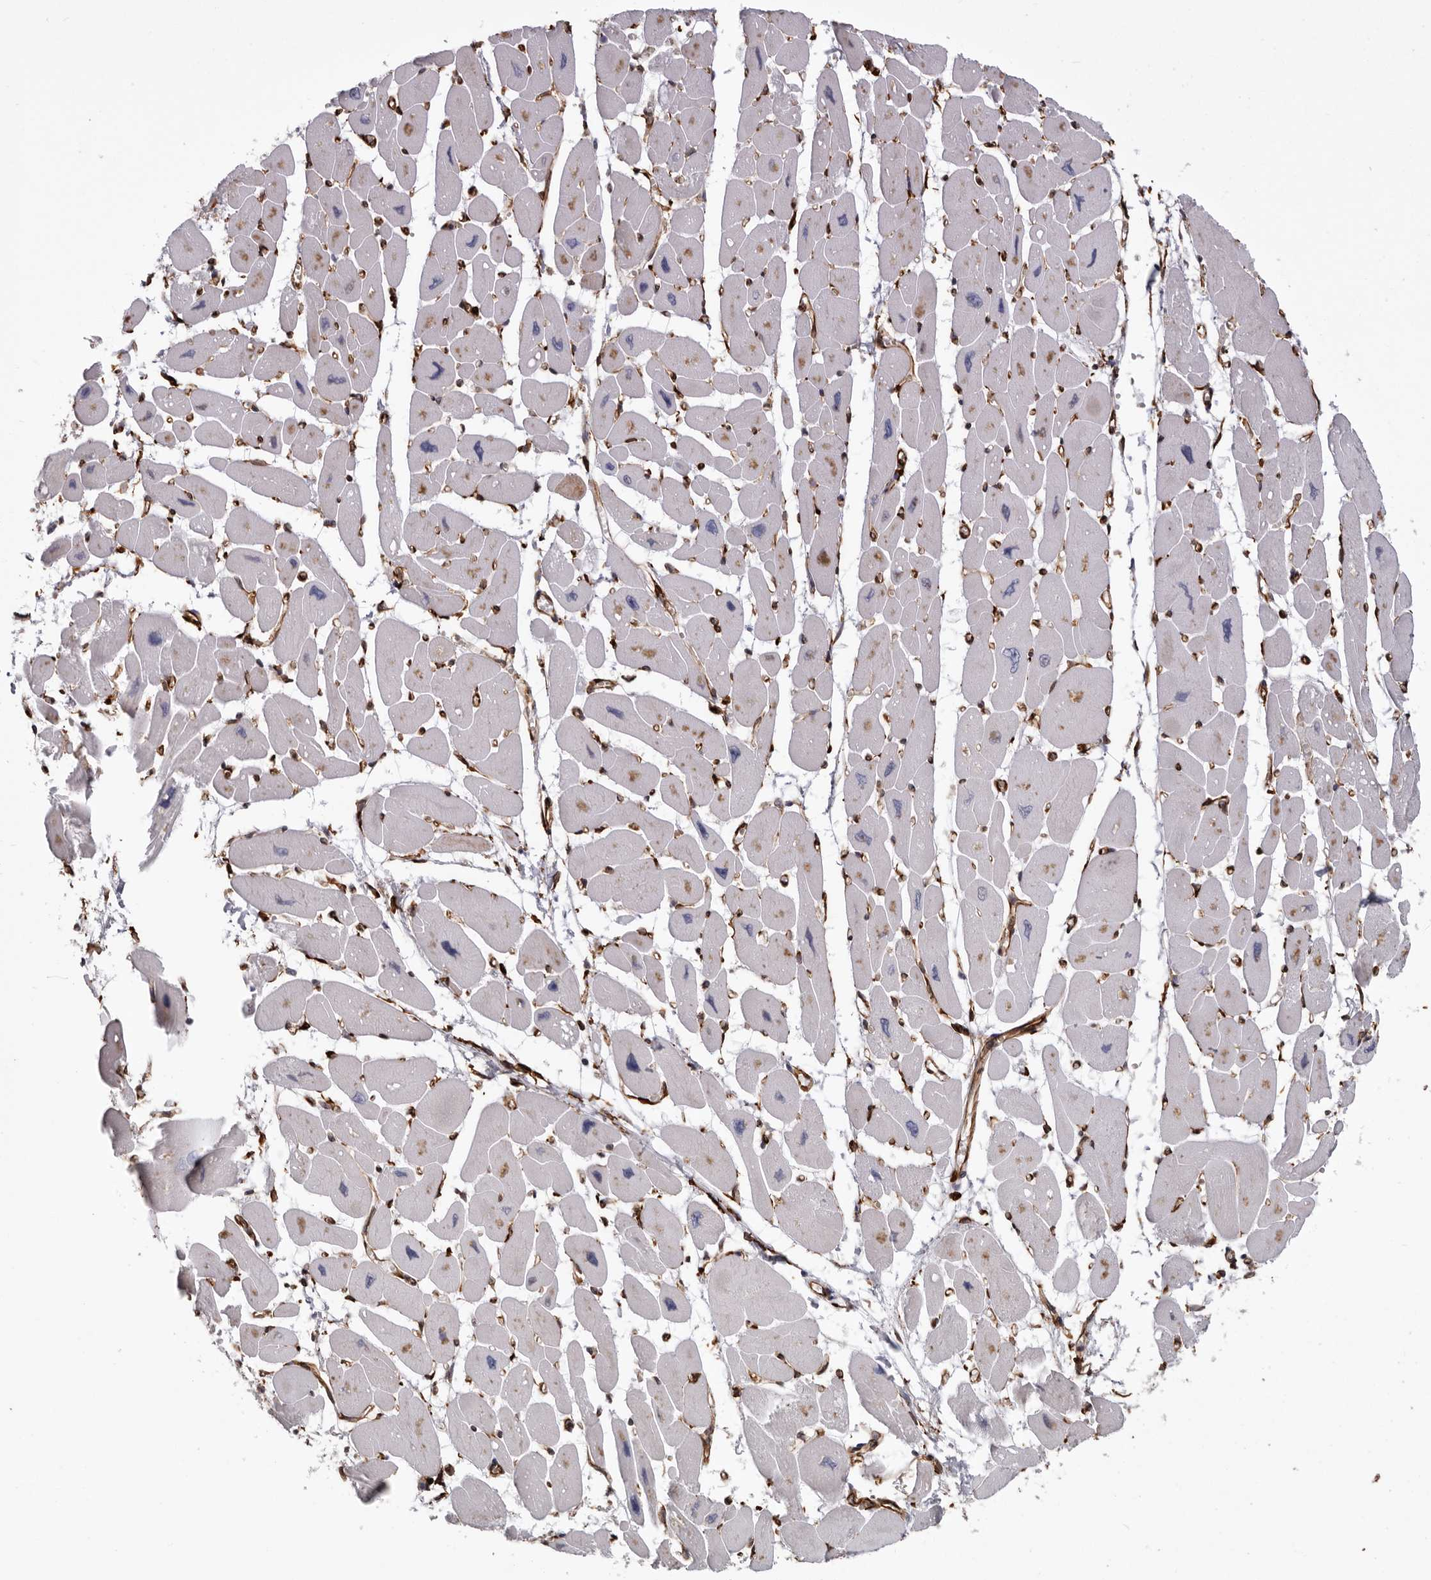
{"staining": {"intensity": "weak", "quantity": "<25%", "location": "cytoplasmic/membranous"}, "tissue": "heart muscle", "cell_type": "Cardiomyocytes", "image_type": "normal", "snomed": [{"axis": "morphology", "description": "Normal tissue, NOS"}, {"axis": "topography", "description": "Heart"}], "caption": "Immunohistochemistry photomicrograph of benign heart muscle: human heart muscle stained with DAB demonstrates no significant protein expression in cardiomyocytes.", "gene": "SEMA3E", "patient": {"sex": "female", "age": 54}}